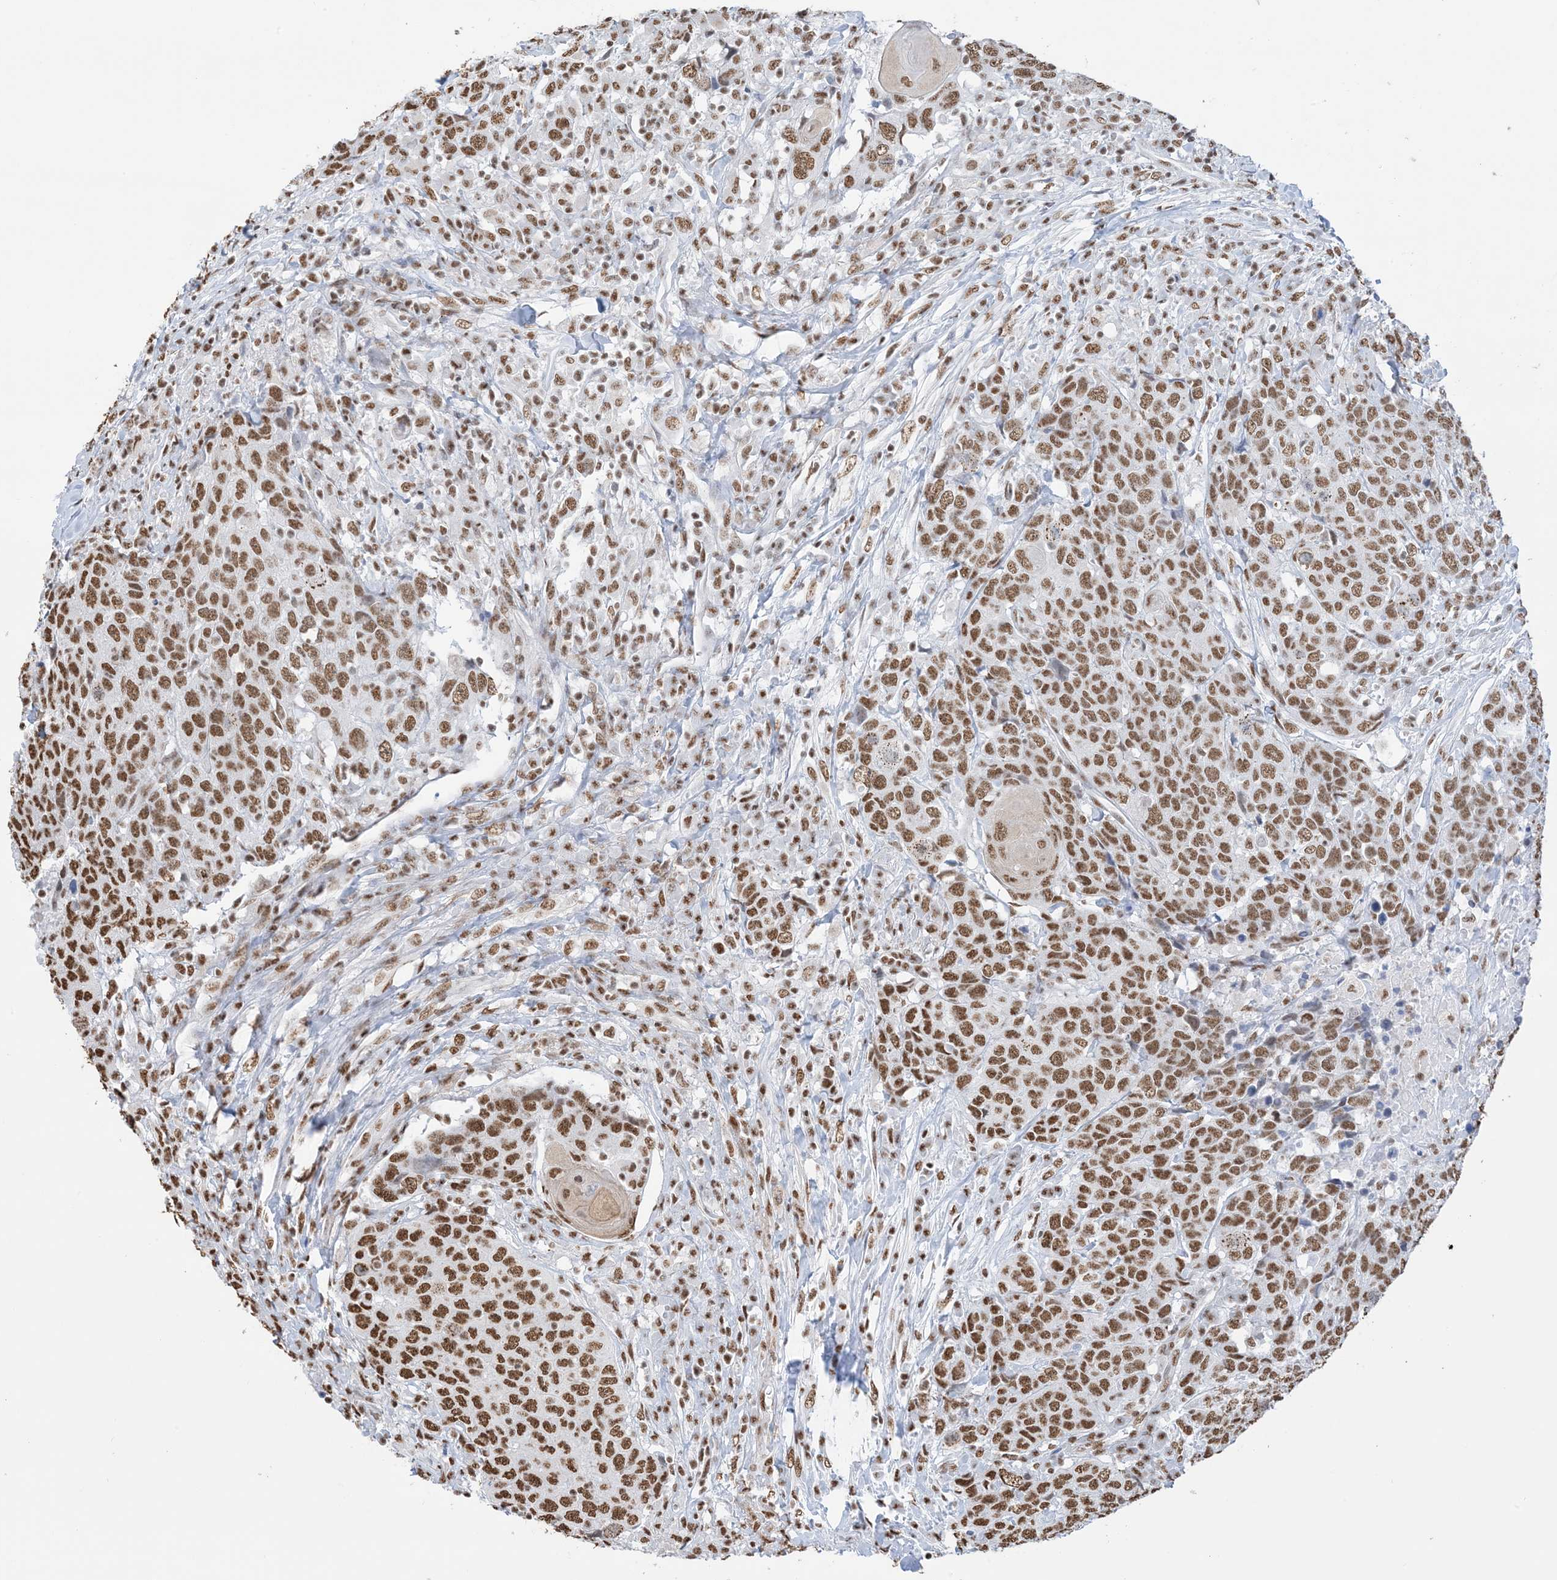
{"staining": {"intensity": "moderate", "quantity": ">75%", "location": "nuclear"}, "tissue": "head and neck cancer", "cell_type": "Tumor cells", "image_type": "cancer", "snomed": [{"axis": "morphology", "description": "Squamous cell carcinoma, NOS"}, {"axis": "topography", "description": "Head-Neck"}], "caption": "This image exhibits immunohistochemistry staining of human squamous cell carcinoma (head and neck), with medium moderate nuclear expression in about >75% of tumor cells.", "gene": "ZNF792", "patient": {"sex": "male", "age": 66}}